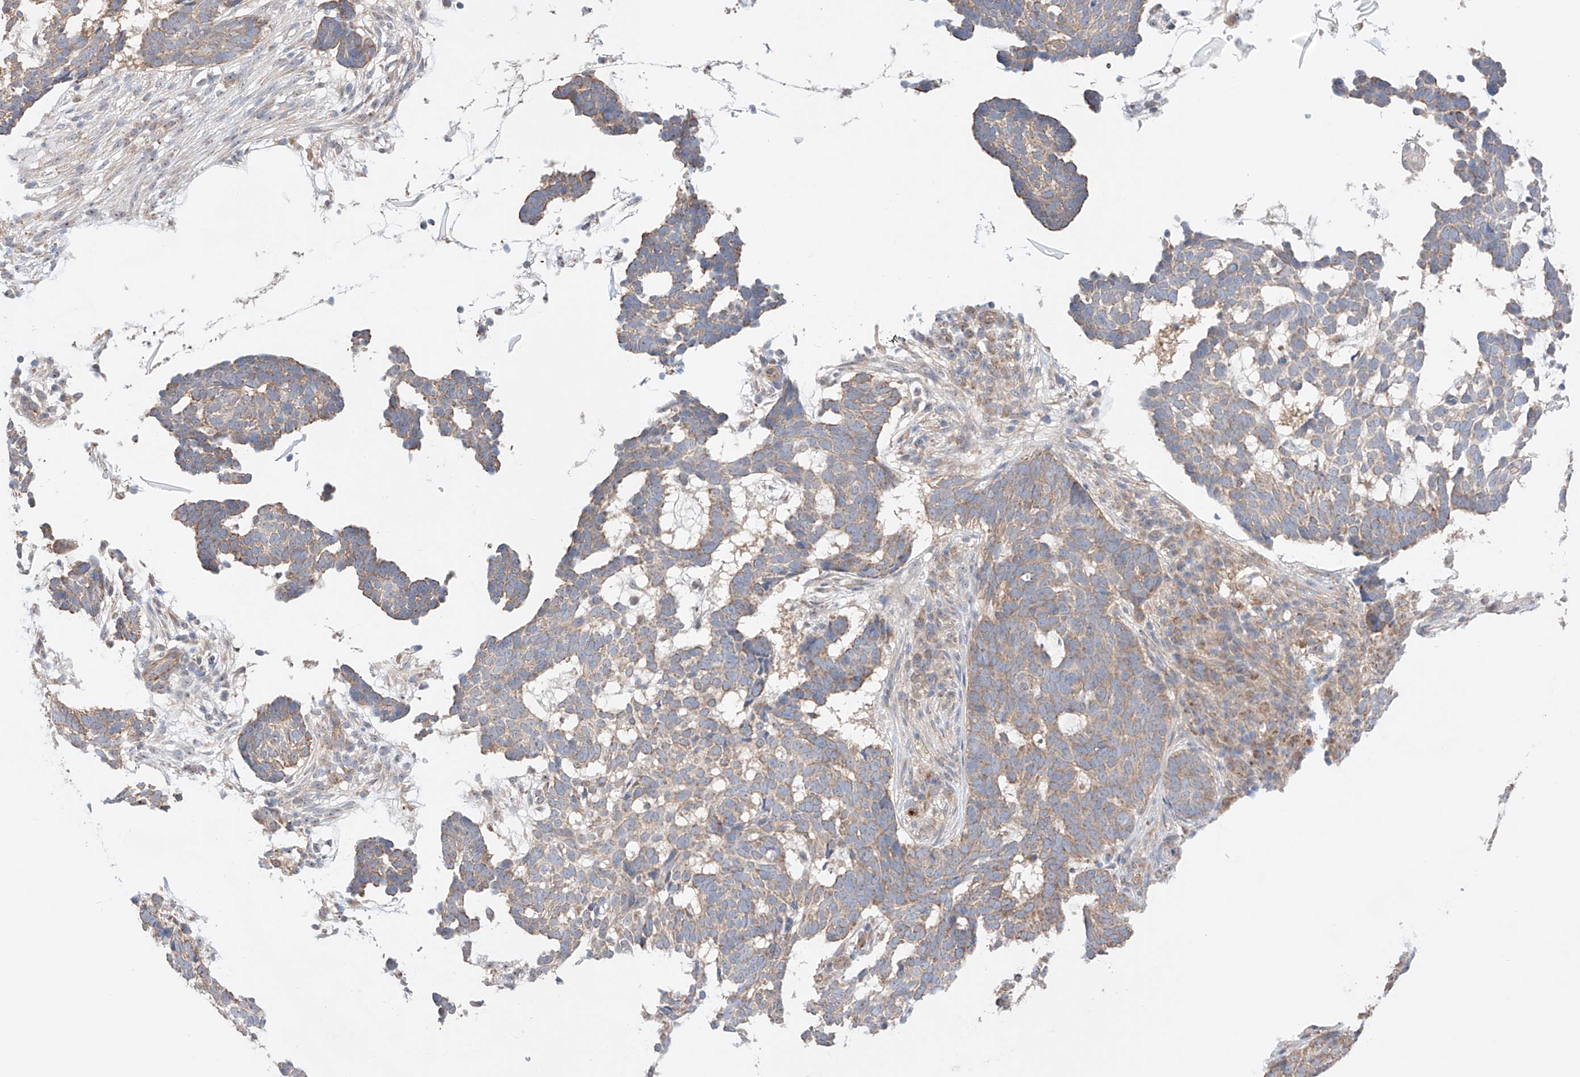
{"staining": {"intensity": "weak", "quantity": ">75%", "location": "cytoplasmic/membranous"}, "tissue": "skin cancer", "cell_type": "Tumor cells", "image_type": "cancer", "snomed": [{"axis": "morphology", "description": "Basal cell carcinoma"}, {"axis": "topography", "description": "Skin"}], "caption": "Immunohistochemistry (IHC) image of neoplastic tissue: skin basal cell carcinoma stained using IHC exhibits low levels of weak protein expression localized specifically in the cytoplasmic/membranous of tumor cells, appearing as a cytoplasmic/membranous brown color.", "gene": "KTI12", "patient": {"sex": "male", "age": 85}}